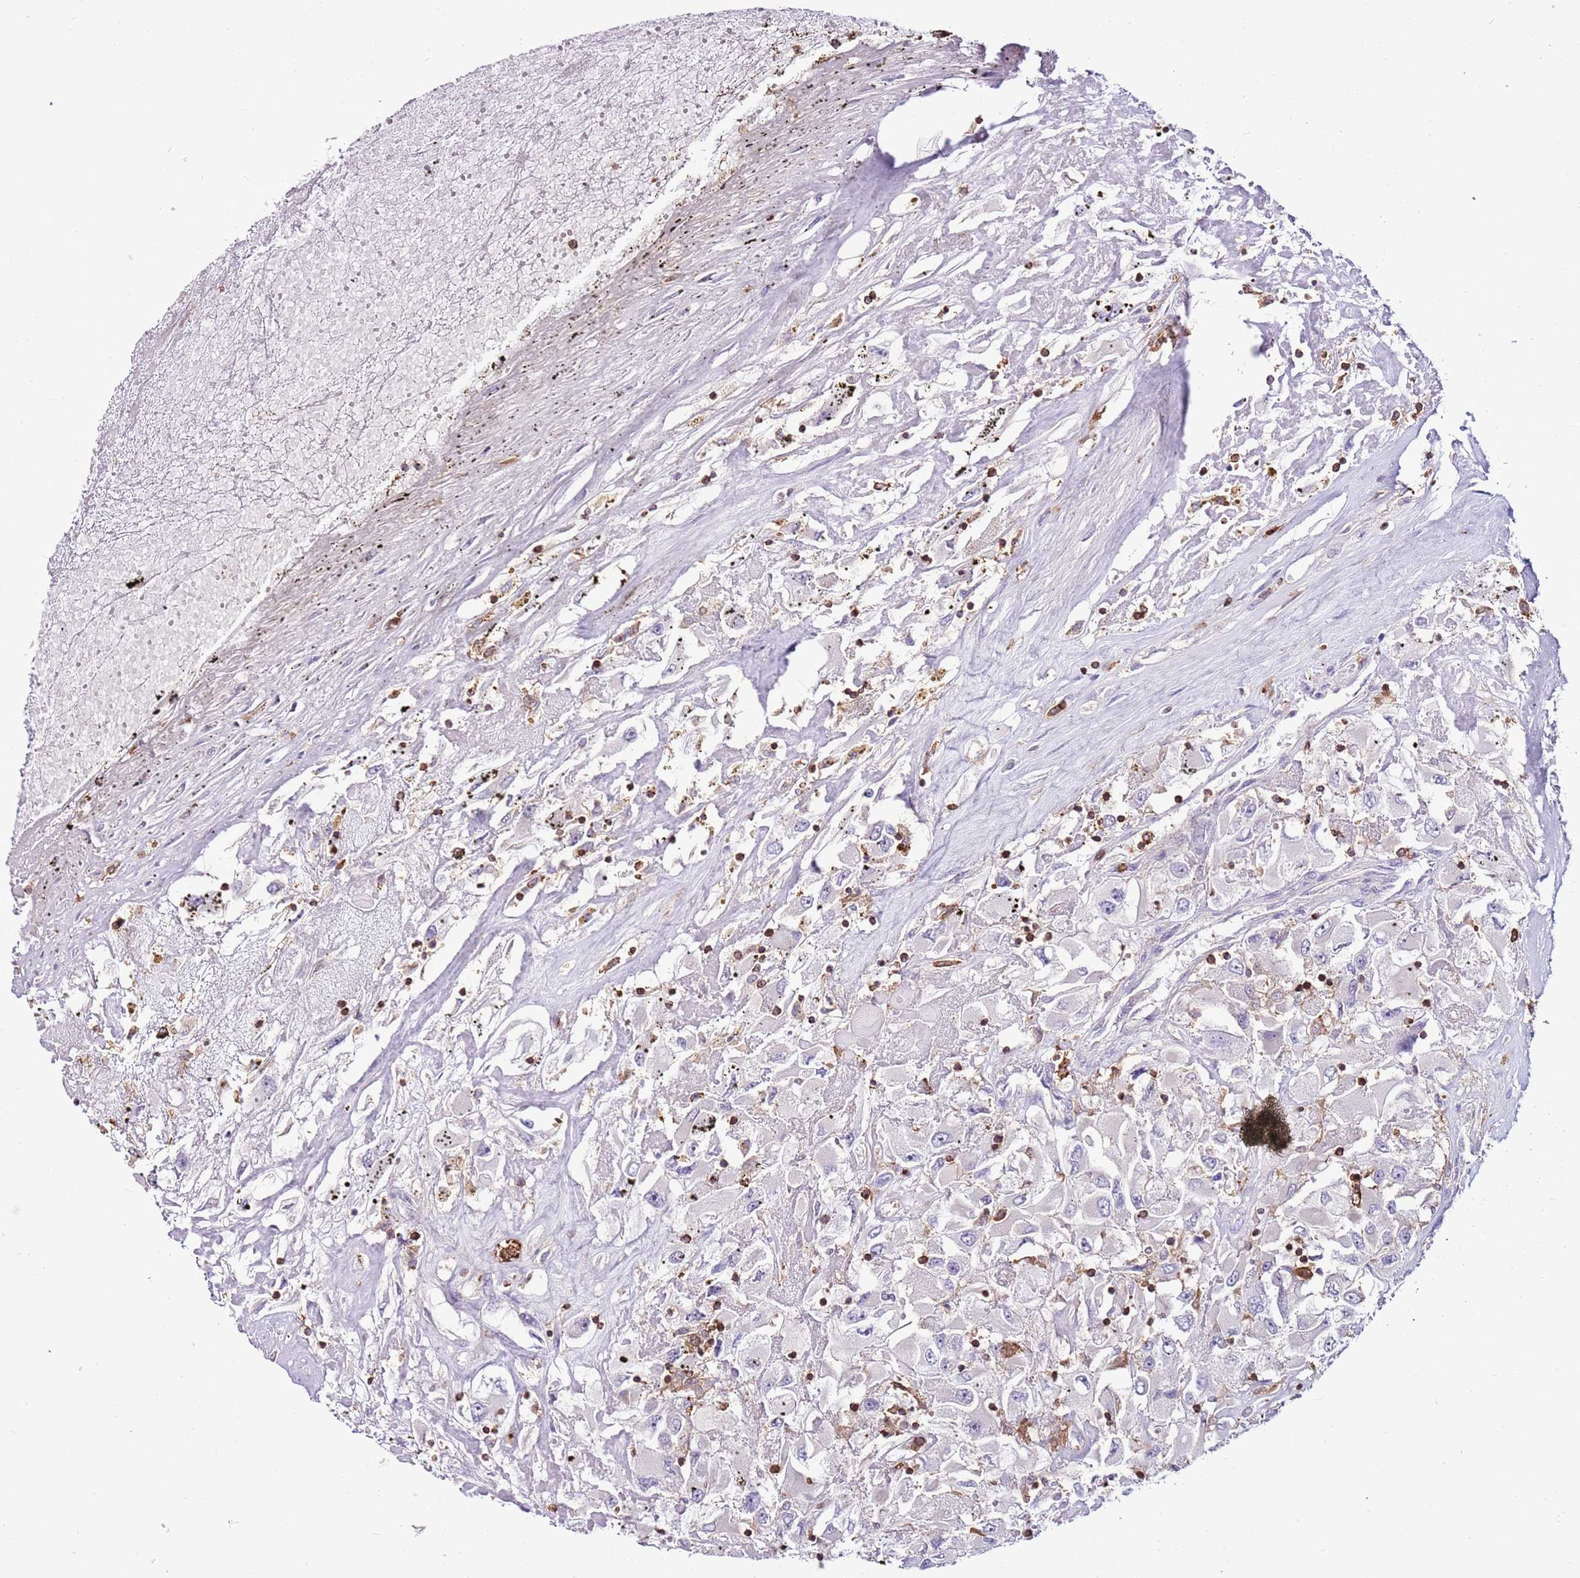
{"staining": {"intensity": "negative", "quantity": "none", "location": "none"}, "tissue": "renal cancer", "cell_type": "Tumor cells", "image_type": "cancer", "snomed": [{"axis": "morphology", "description": "Adenocarcinoma, NOS"}, {"axis": "topography", "description": "Kidney"}], "caption": "An immunohistochemistry (IHC) photomicrograph of renal cancer (adenocarcinoma) is shown. There is no staining in tumor cells of renal cancer (adenocarcinoma).", "gene": "ZSWIM1", "patient": {"sex": "female", "age": 52}}